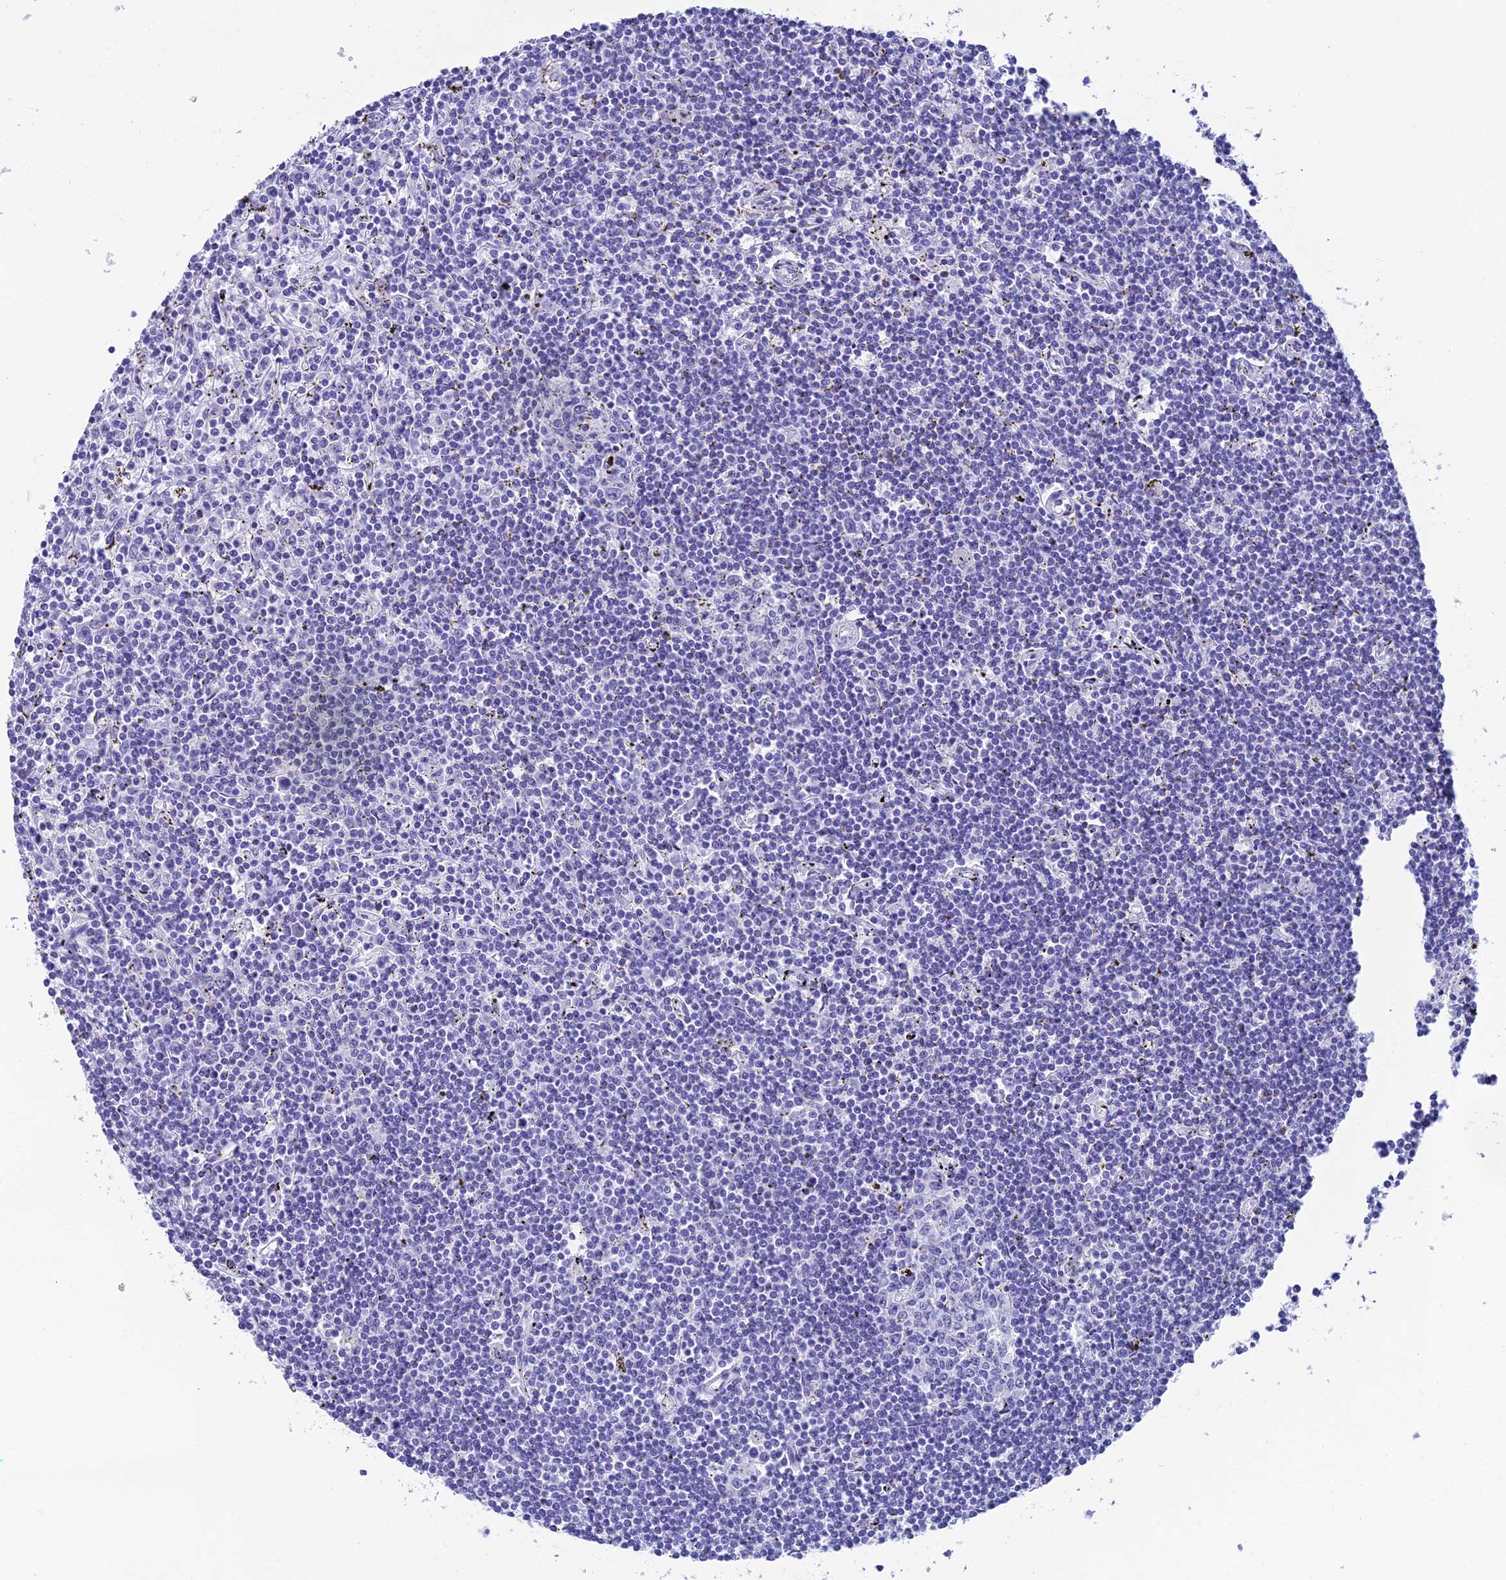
{"staining": {"intensity": "negative", "quantity": "none", "location": "none"}, "tissue": "lymphoma", "cell_type": "Tumor cells", "image_type": "cancer", "snomed": [{"axis": "morphology", "description": "Malignant lymphoma, non-Hodgkin's type, Low grade"}, {"axis": "topography", "description": "Spleen"}], "caption": "The immunohistochemistry image has no significant expression in tumor cells of malignant lymphoma, non-Hodgkin's type (low-grade) tissue. (DAB immunohistochemistry with hematoxylin counter stain).", "gene": "REEP4", "patient": {"sex": "male", "age": 76}}